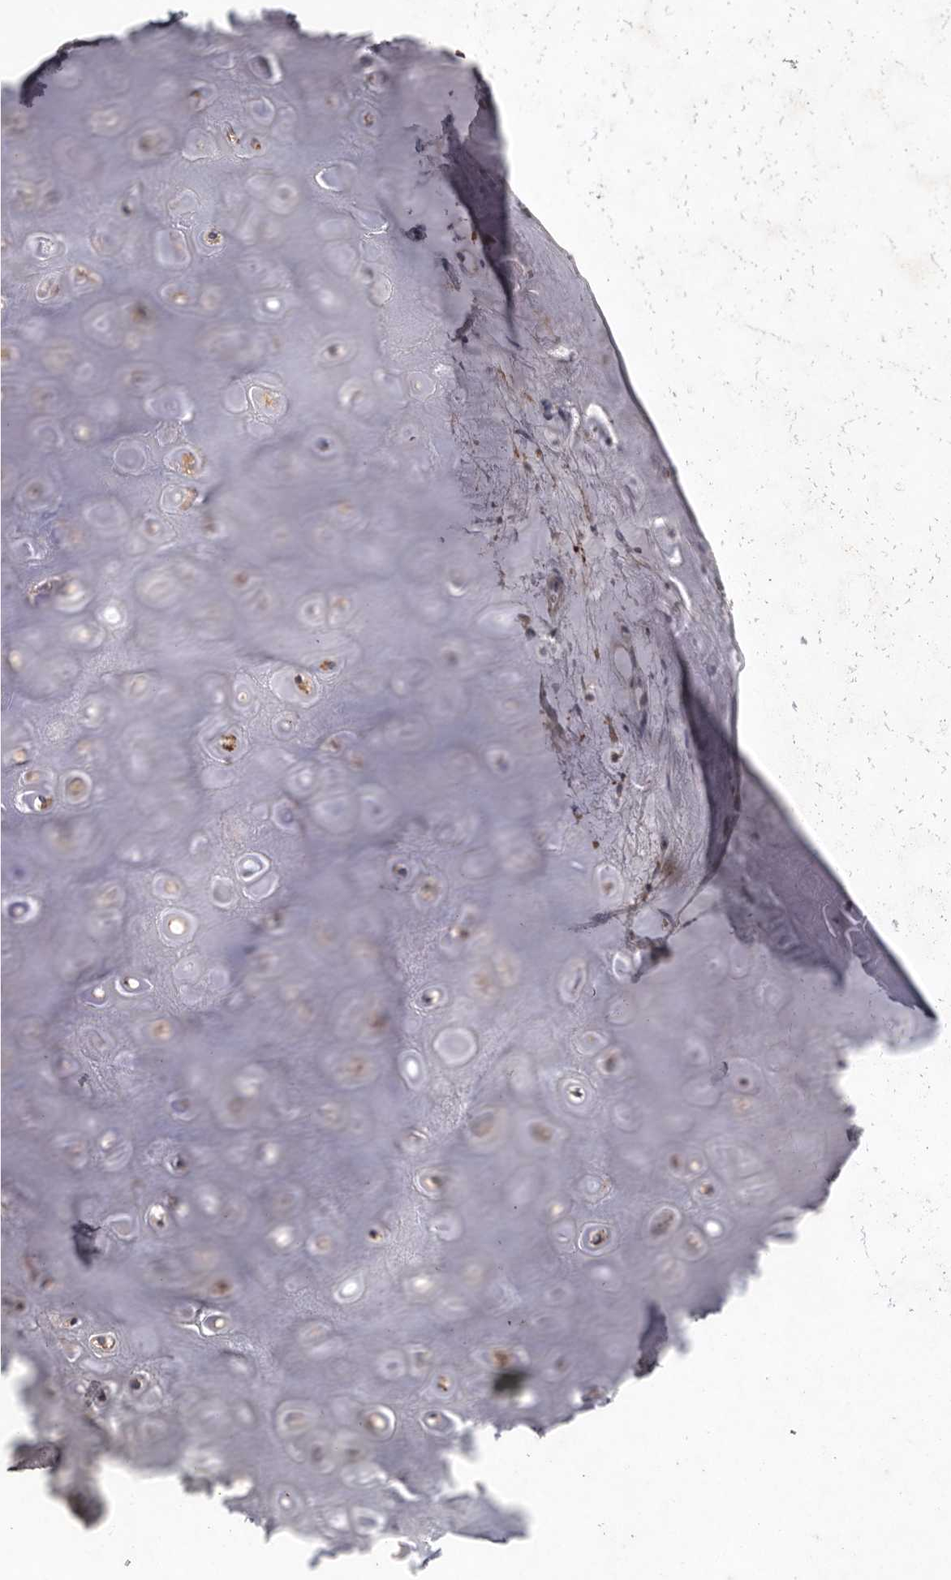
{"staining": {"intensity": "weak", "quantity": ">75%", "location": "cytoplasmic/membranous"}, "tissue": "adipose tissue", "cell_type": "Adipocytes", "image_type": "normal", "snomed": [{"axis": "morphology", "description": "Normal tissue, NOS"}, {"axis": "morphology", "description": "Basal cell carcinoma"}, {"axis": "topography", "description": "Skin"}], "caption": "Weak cytoplasmic/membranous expression is appreciated in approximately >75% of adipocytes in unremarkable adipose tissue. The staining was performed using DAB, with brown indicating positive protein expression. Nuclei are stained blue with hematoxylin.", "gene": "TSC2", "patient": {"sex": "female", "age": 89}}